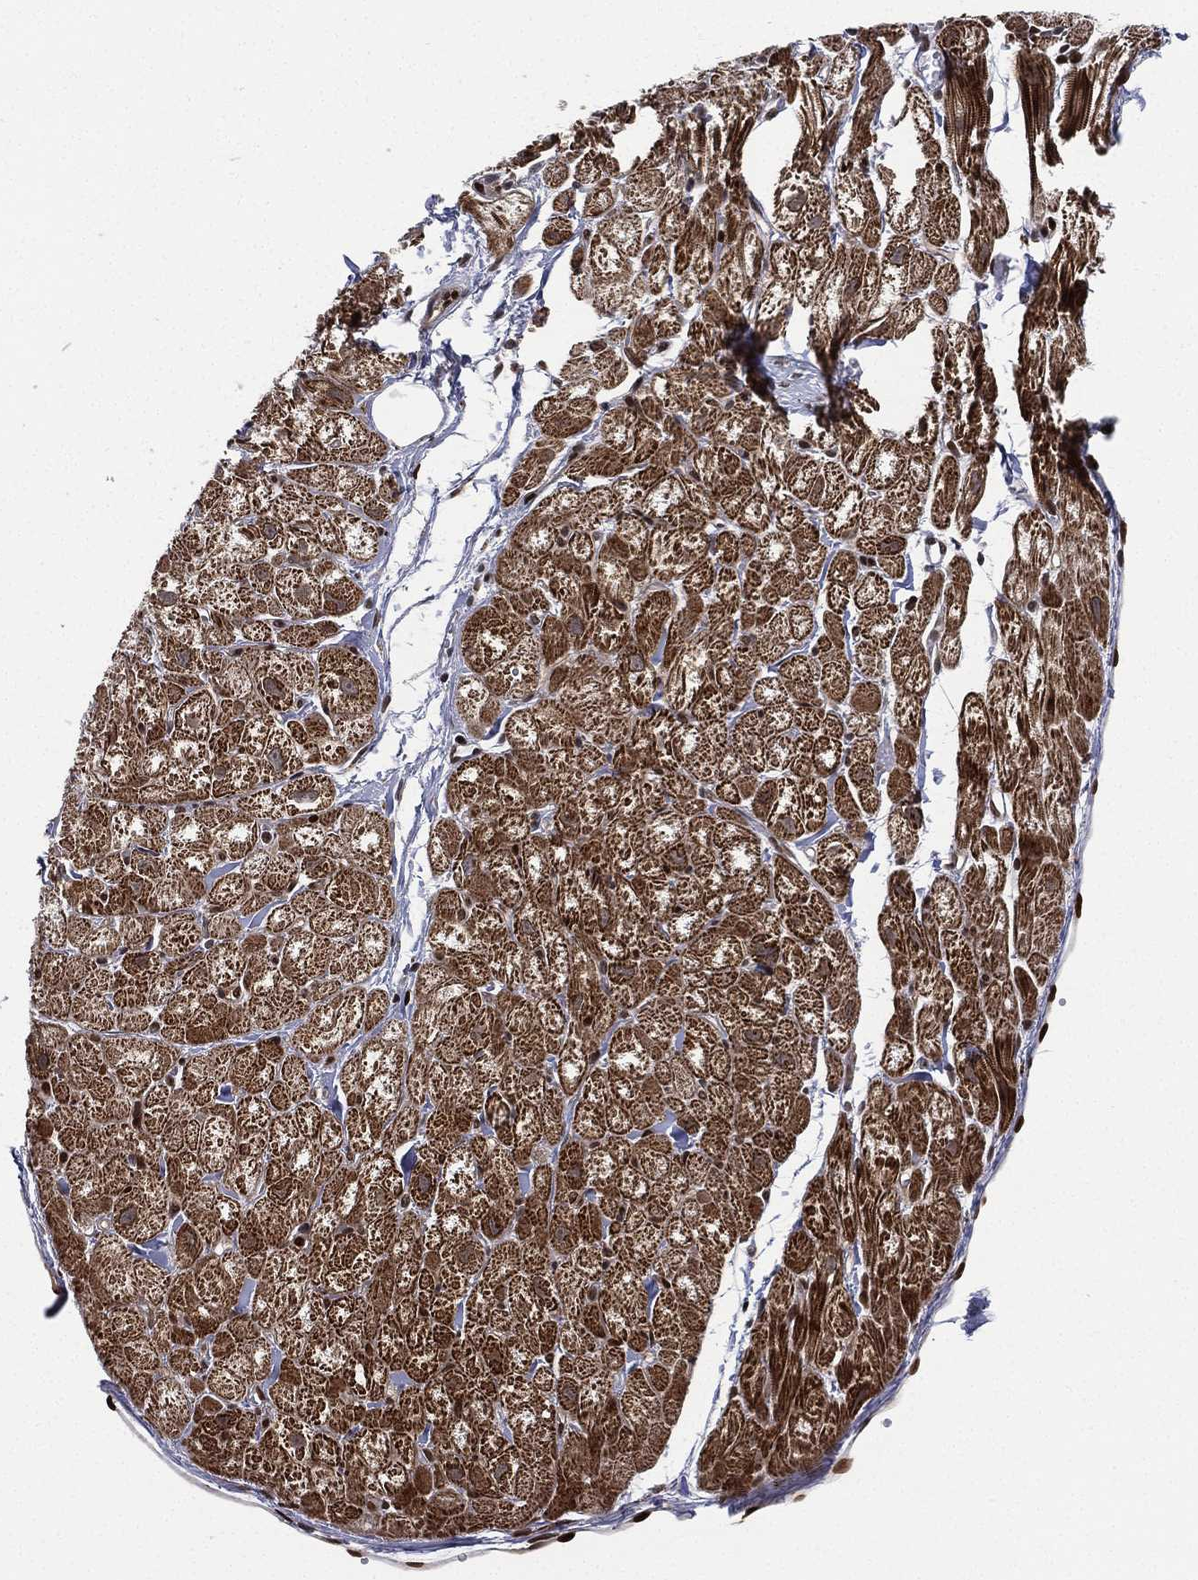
{"staining": {"intensity": "strong", "quantity": ">75%", "location": "cytoplasmic/membranous"}, "tissue": "heart muscle", "cell_type": "Cardiomyocytes", "image_type": "normal", "snomed": [{"axis": "morphology", "description": "Normal tissue, NOS"}, {"axis": "topography", "description": "Heart"}], "caption": "Human heart muscle stained for a protein (brown) demonstrates strong cytoplasmic/membranous positive expression in approximately >75% of cardiomyocytes.", "gene": "LMNB1", "patient": {"sex": "male", "age": 58}}